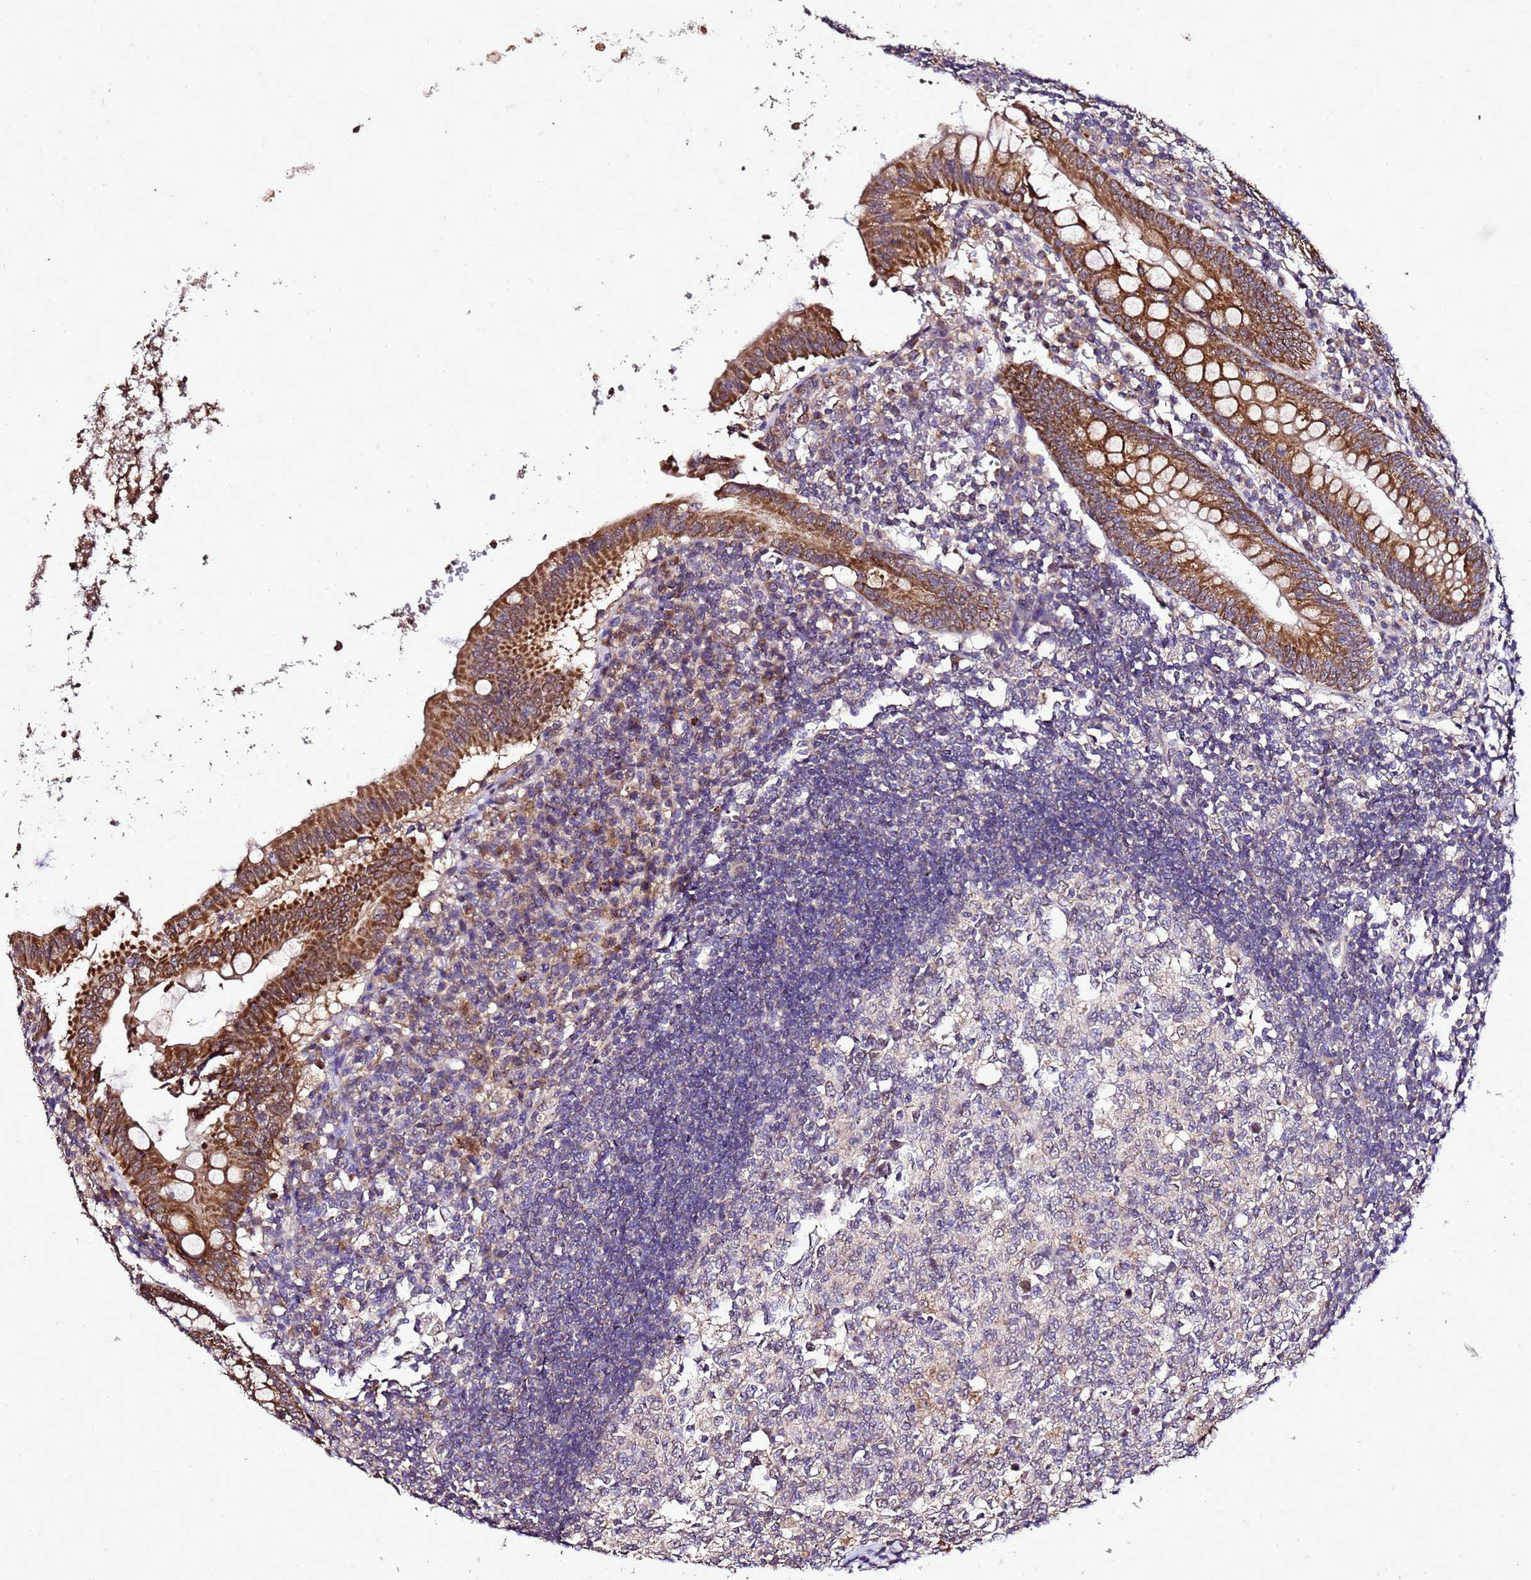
{"staining": {"intensity": "strong", "quantity": ">75%", "location": "cytoplasmic/membranous"}, "tissue": "appendix", "cell_type": "Glandular cells", "image_type": "normal", "snomed": [{"axis": "morphology", "description": "Normal tissue, NOS"}, {"axis": "topography", "description": "Appendix"}], "caption": "Strong cytoplasmic/membranous staining is present in approximately >75% of glandular cells in benign appendix.", "gene": "ZNF329", "patient": {"sex": "female", "age": 54}}